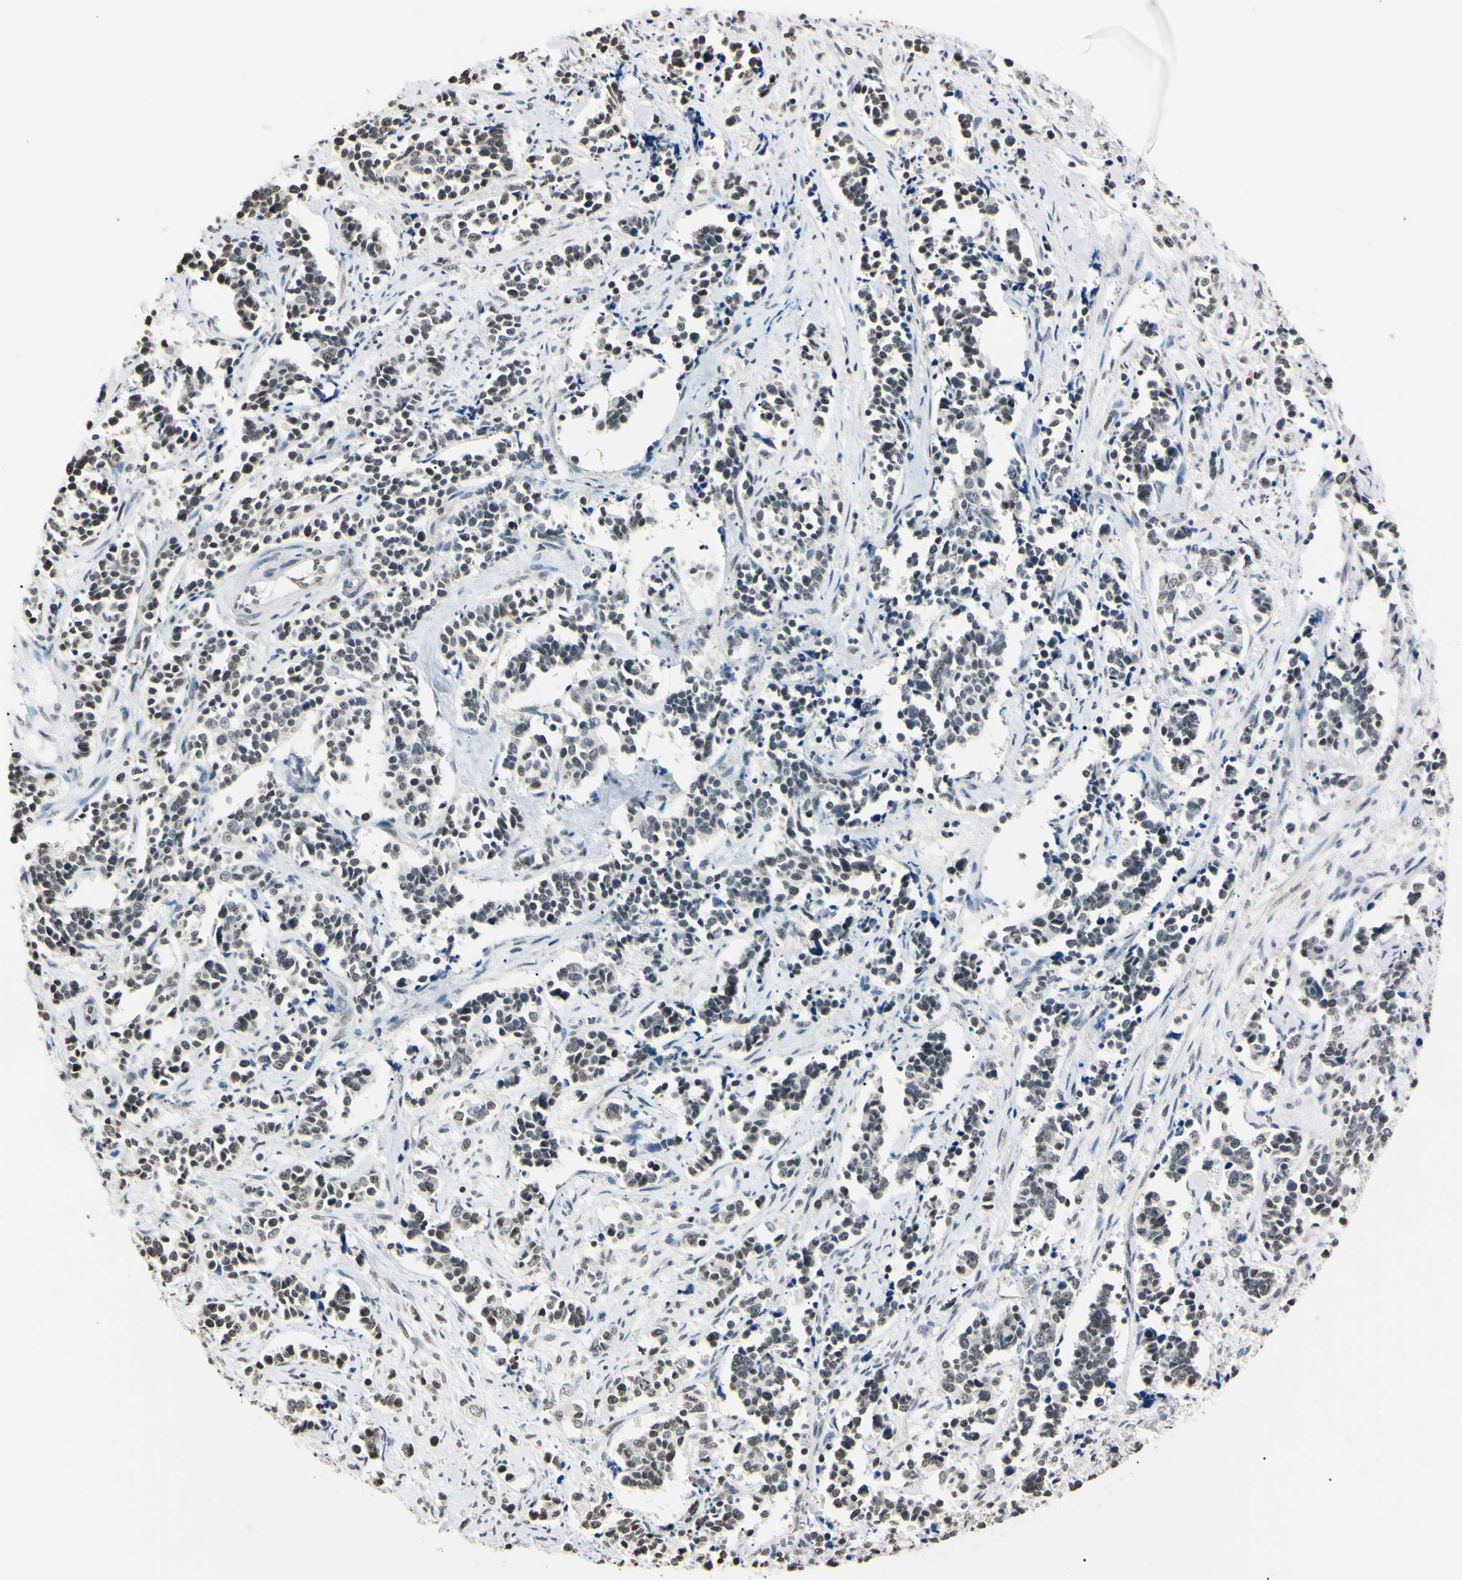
{"staining": {"intensity": "weak", "quantity": "<25%", "location": "nuclear"}, "tissue": "cervical cancer", "cell_type": "Tumor cells", "image_type": "cancer", "snomed": [{"axis": "morphology", "description": "Normal tissue, NOS"}, {"axis": "morphology", "description": "Squamous cell carcinoma, NOS"}, {"axis": "topography", "description": "Cervix"}], "caption": "High magnification brightfield microscopy of squamous cell carcinoma (cervical) stained with DAB (3,3'-diaminobenzidine) (brown) and counterstained with hematoxylin (blue): tumor cells show no significant staining. The staining was performed using DAB to visualize the protein expression in brown, while the nuclei were stained in blue with hematoxylin (Magnification: 20x).", "gene": "CDC45", "patient": {"sex": "female", "age": 35}}